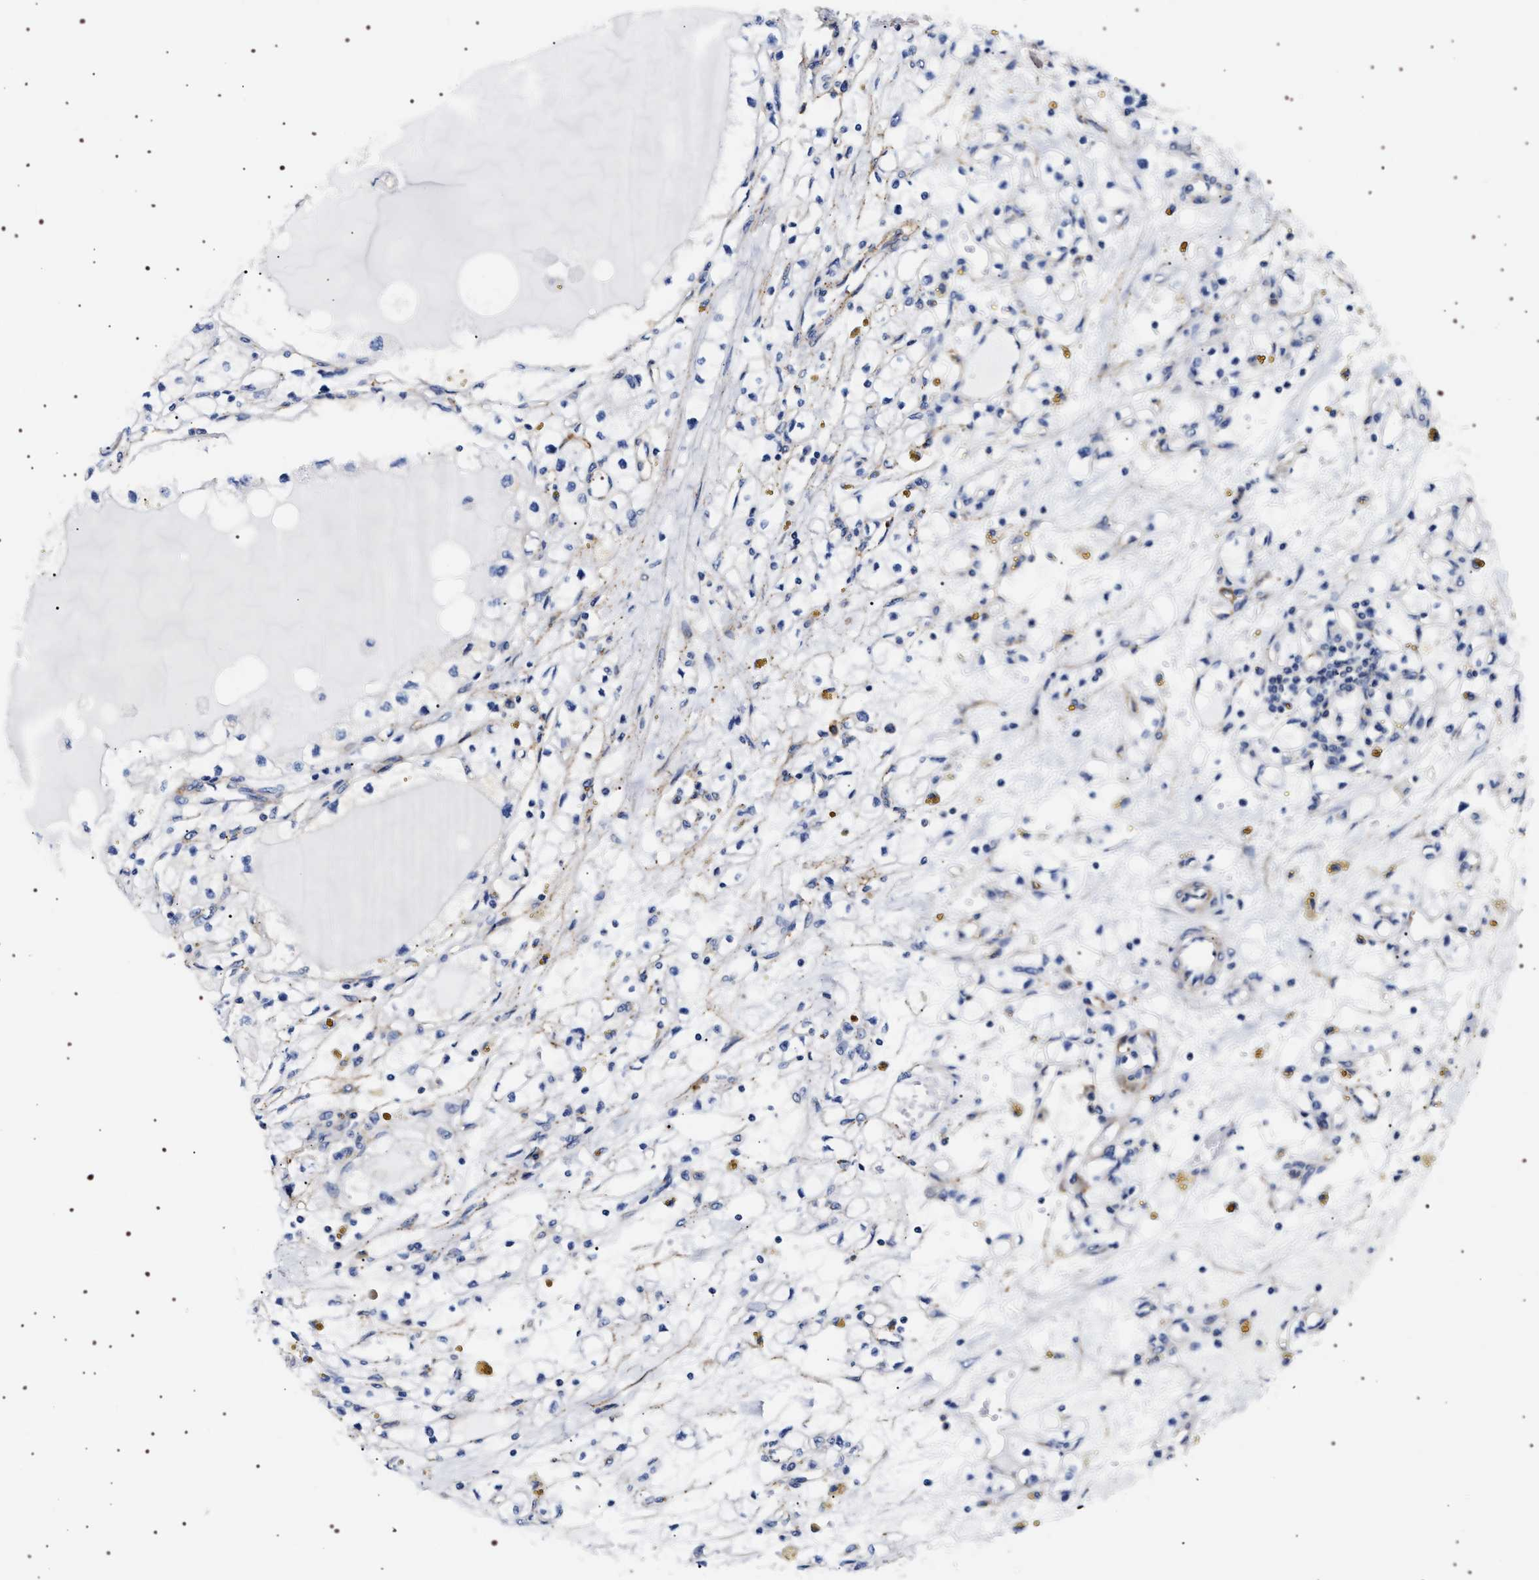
{"staining": {"intensity": "negative", "quantity": "none", "location": "none"}, "tissue": "renal cancer", "cell_type": "Tumor cells", "image_type": "cancer", "snomed": [{"axis": "morphology", "description": "Adenocarcinoma, NOS"}, {"axis": "topography", "description": "Kidney"}], "caption": "This is a micrograph of immunohistochemistry (IHC) staining of renal adenocarcinoma, which shows no expression in tumor cells.", "gene": "SQLE", "patient": {"sex": "male", "age": 56}}